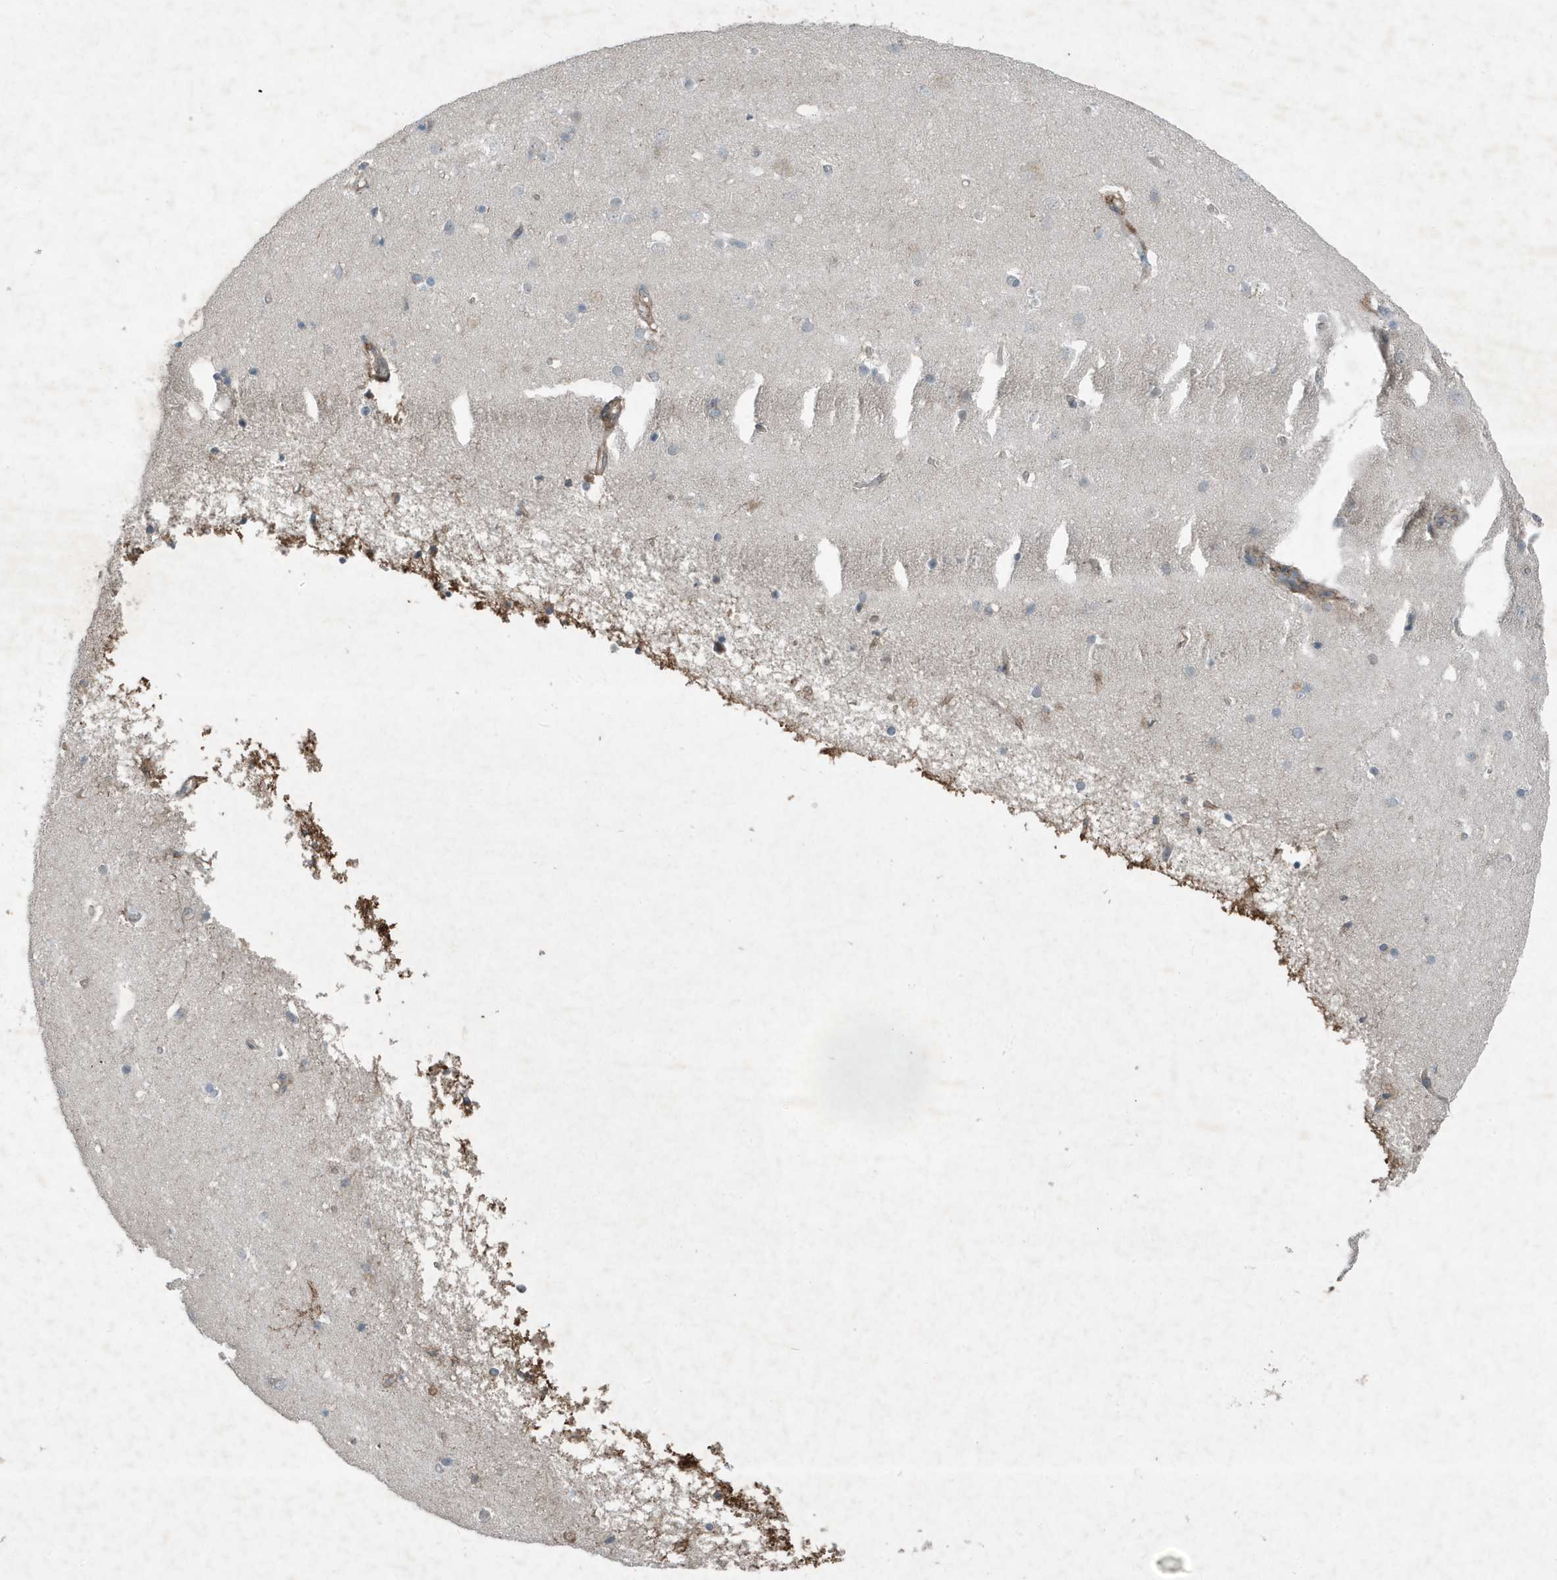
{"staining": {"intensity": "weak", "quantity": "25%-75%", "location": "cytoplasmic/membranous"}, "tissue": "cerebral cortex", "cell_type": "Endothelial cells", "image_type": "normal", "snomed": [{"axis": "morphology", "description": "Normal tissue, NOS"}, {"axis": "topography", "description": "Cerebral cortex"}], "caption": "Protein expression analysis of normal cerebral cortex demonstrates weak cytoplasmic/membranous positivity in approximately 25%-75% of endothelial cells.", "gene": "DAPP1", "patient": {"sex": "male", "age": 54}}